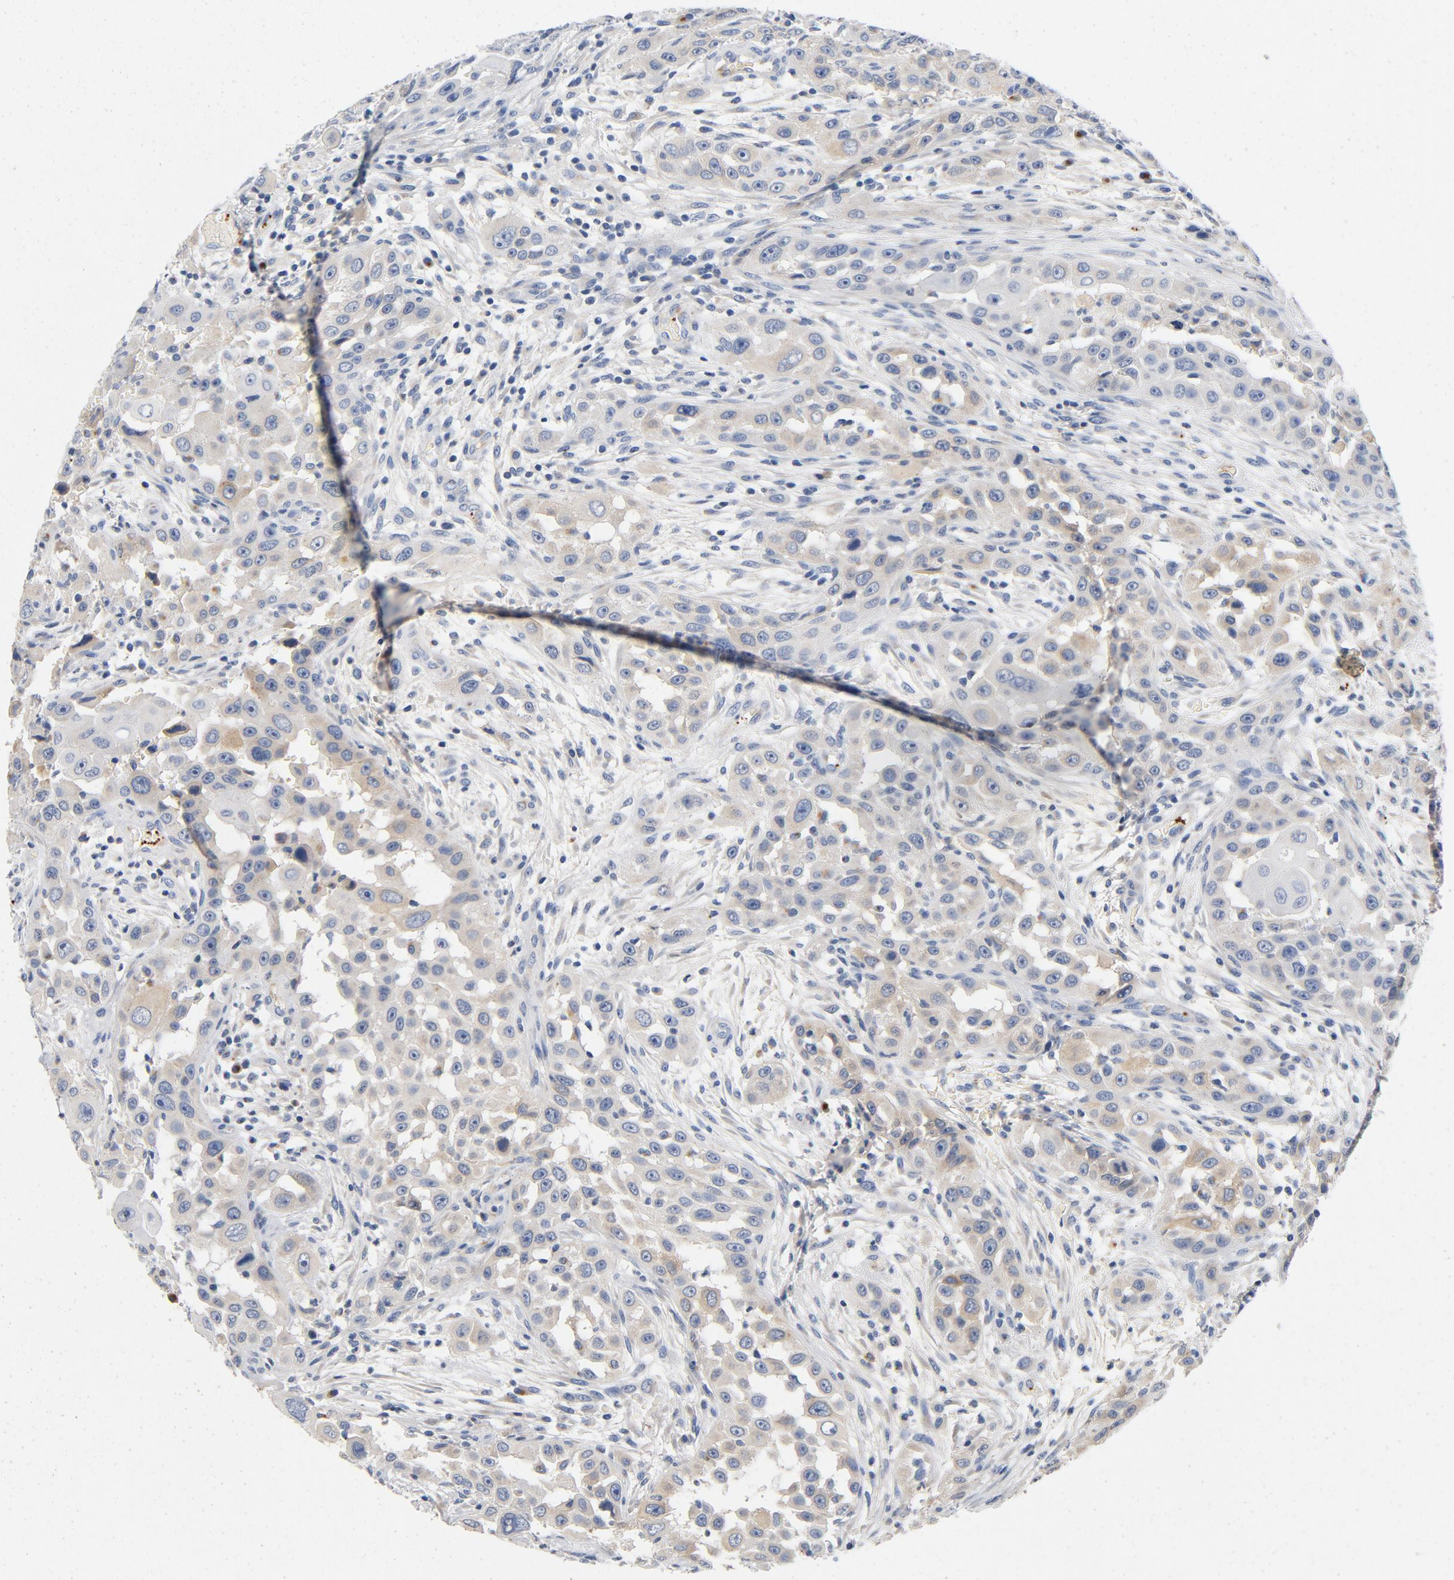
{"staining": {"intensity": "negative", "quantity": "none", "location": "none"}, "tissue": "head and neck cancer", "cell_type": "Tumor cells", "image_type": "cancer", "snomed": [{"axis": "morphology", "description": "Carcinoma, NOS"}, {"axis": "topography", "description": "Head-Neck"}], "caption": "Human head and neck cancer stained for a protein using IHC shows no positivity in tumor cells.", "gene": "LMAN2", "patient": {"sex": "male", "age": 87}}